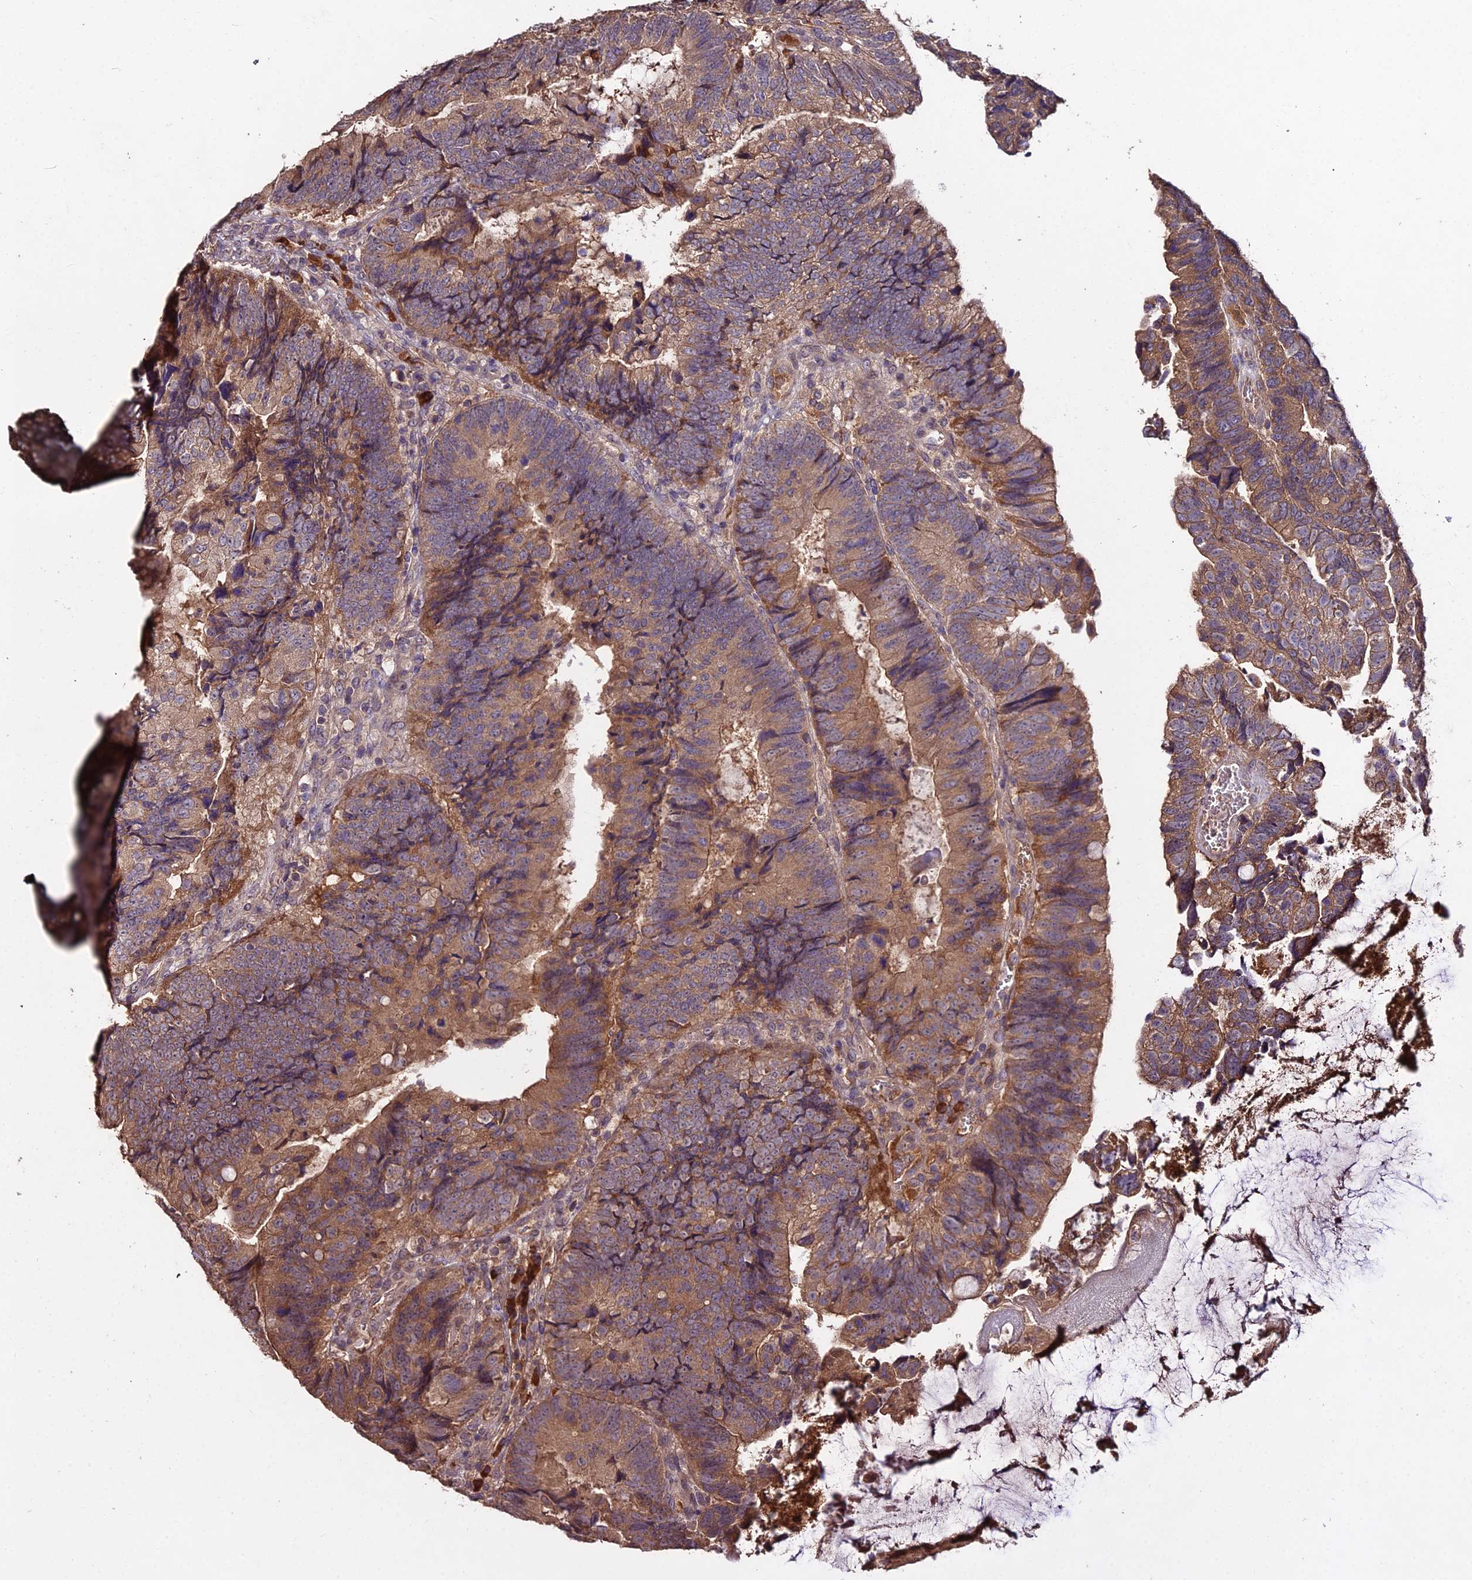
{"staining": {"intensity": "moderate", "quantity": ">75%", "location": "cytoplasmic/membranous"}, "tissue": "colorectal cancer", "cell_type": "Tumor cells", "image_type": "cancer", "snomed": [{"axis": "morphology", "description": "Adenocarcinoma, NOS"}, {"axis": "topography", "description": "Colon"}], "caption": "A brown stain shows moderate cytoplasmic/membranous staining of a protein in human colorectal adenocarcinoma tumor cells. Nuclei are stained in blue.", "gene": "KCTD16", "patient": {"sex": "female", "age": 67}}